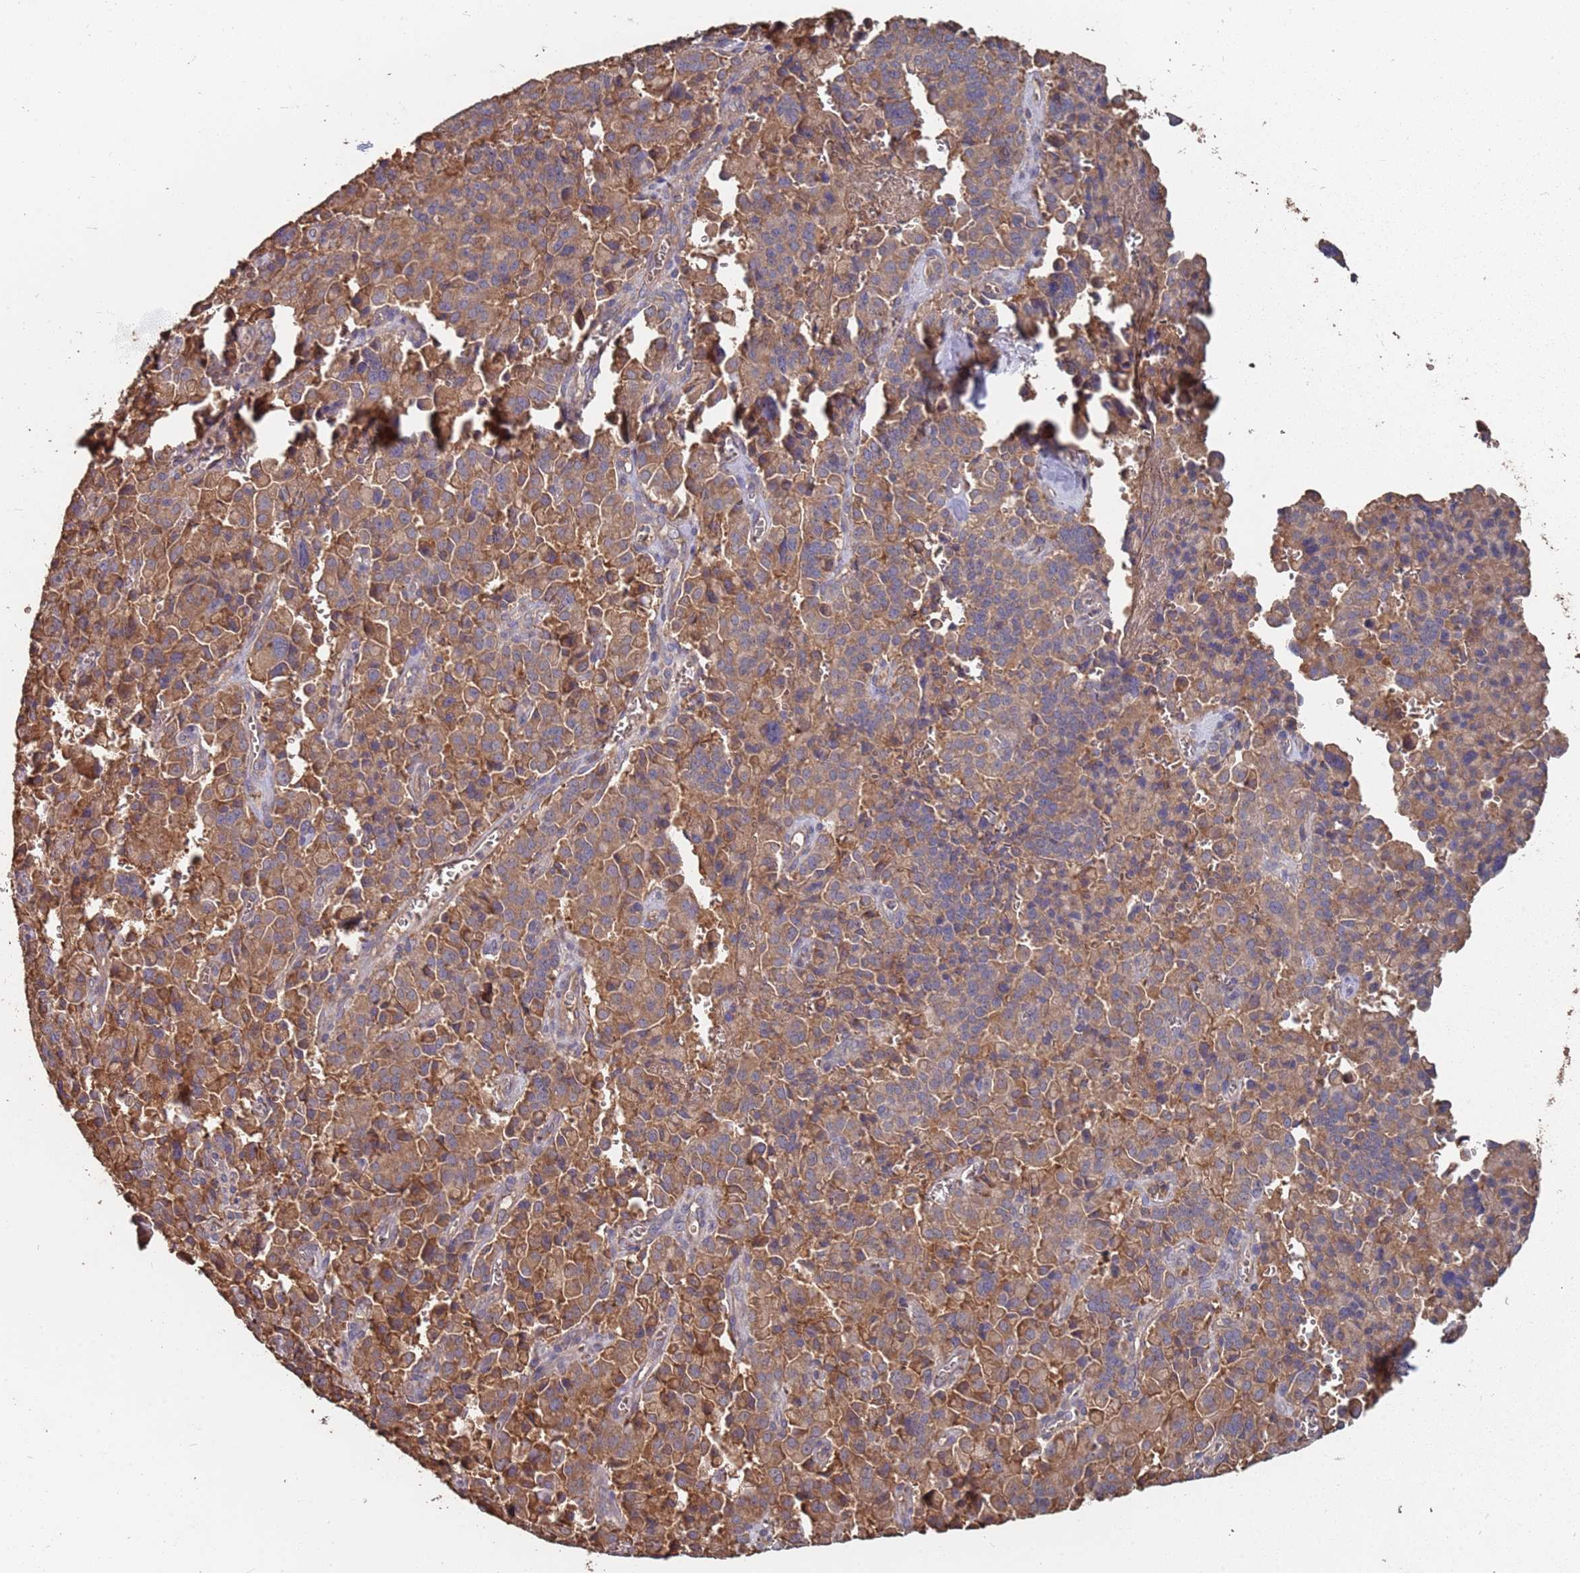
{"staining": {"intensity": "moderate", "quantity": ">75%", "location": "cytoplasmic/membranous"}, "tissue": "pancreatic cancer", "cell_type": "Tumor cells", "image_type": "cancer", "snomed": [{"axis": "morphology", "description": "Adenocarcinoma, NOS"}, {"axis": "topography", "description": "Pancreas"}], "caption": "Protein analysis of pancreatic adenocarcinoma tissue demonstrates moderate cytoplasmic/membranous staining in about >75% of tumor cells. (Stains: DAB (3,3'-diaminobenzidine) in brown, nuclei in blue, Microscopy: brightfield microscopy at high magnification).", "gene": "ATG5", "patient": {"sex": "male", "age": 65}}